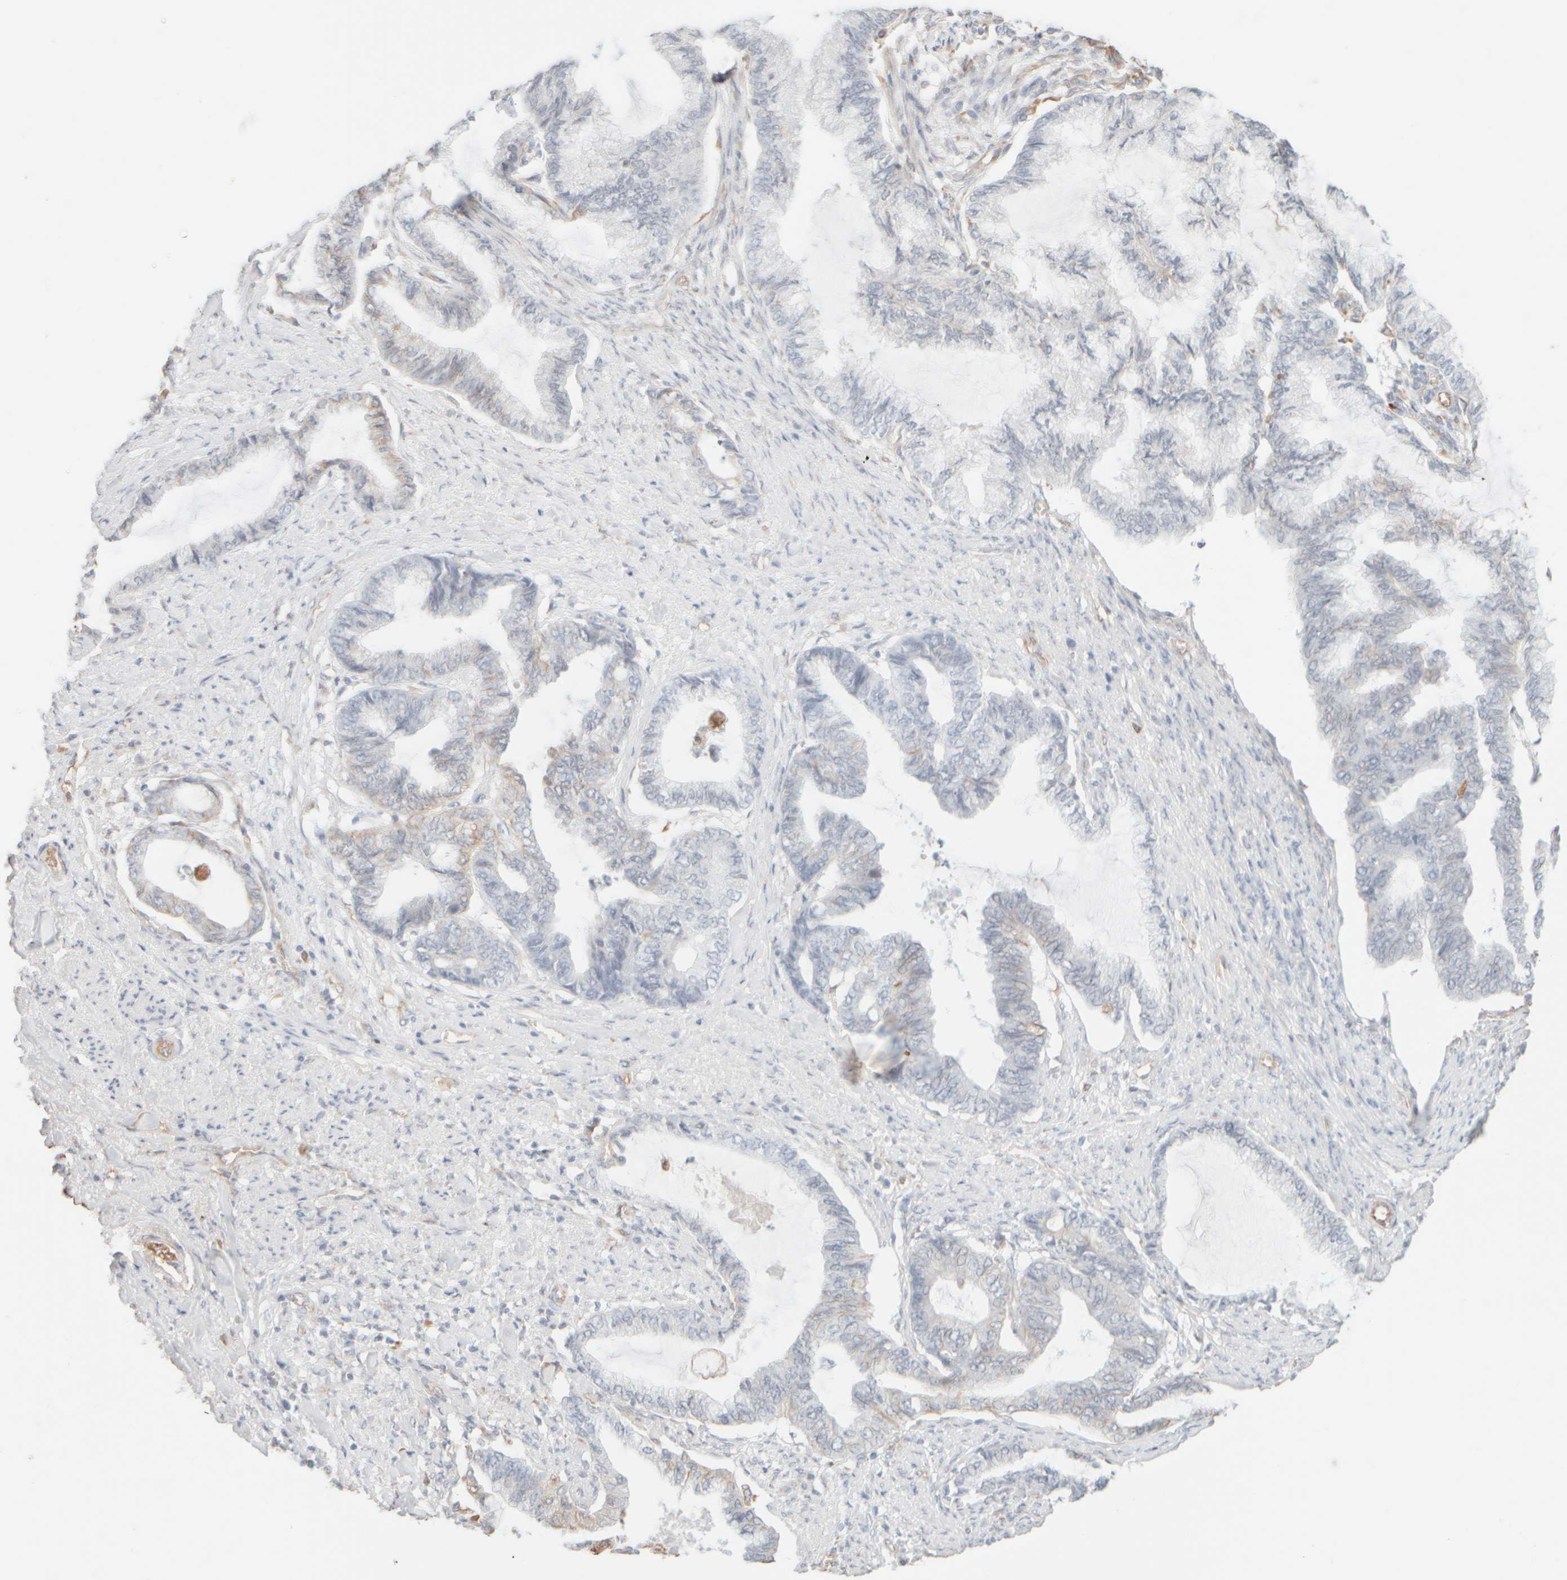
{"staining": {"intensity": "negative", "quantity": "none", "location": "none"}, "tissue": "endometrial cancer", "cell_type": "Tumor cells", "image_type": "cancer", "snomed": [{"axis": "morphology", "description": "Adenocarcinoma, NOS"}, {"axis": "topography", "description": "Endometrium"}], "caption": "This is a histopathology image of immunohistochemistry staining of adenocarcinoma (endometrial), which shows no positivity in tumor cells.", "gene": "KRT15", "patient": {"sex": "female", "age": 86}}